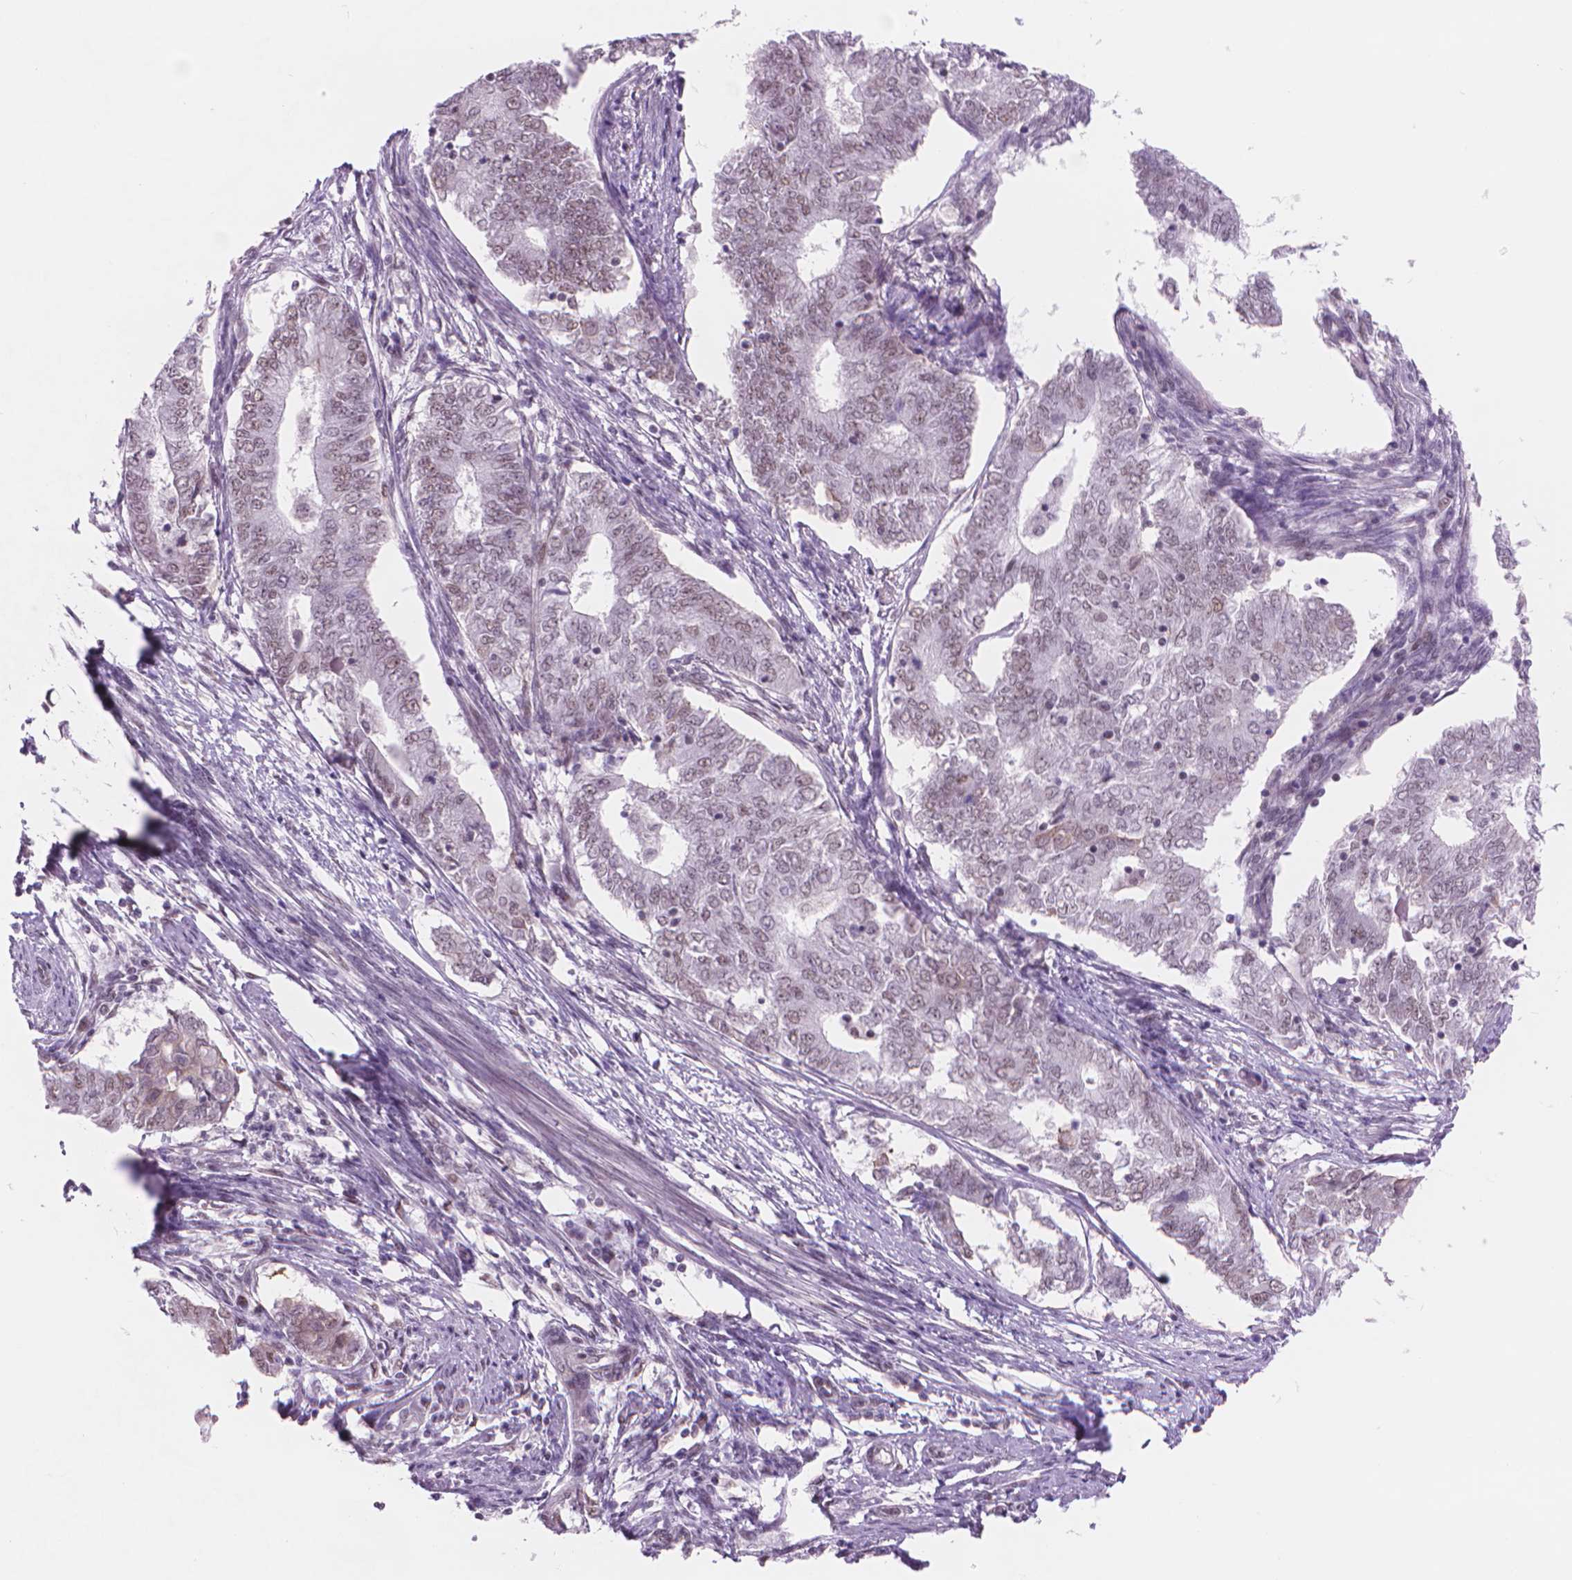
{"staining": {"intensity": "weak", "quantity": "25%-75%", "location": "nuclear"}, "tissue": "endometrial cancer", "cell_type": "Tumor cells", "image_type": "cancer", "snomed": [{"axis": "morphology", "description": "Adenocarcinoma, NOS"}, {"axis": "topography", "description": "Endometrium"}], "caption": "A brown stain highlights weak nuclear staining of a protein in human endometrial cancer tumor cells.", "gene": "POLR3D", "patient": {"sex": "female", "age": 62}}